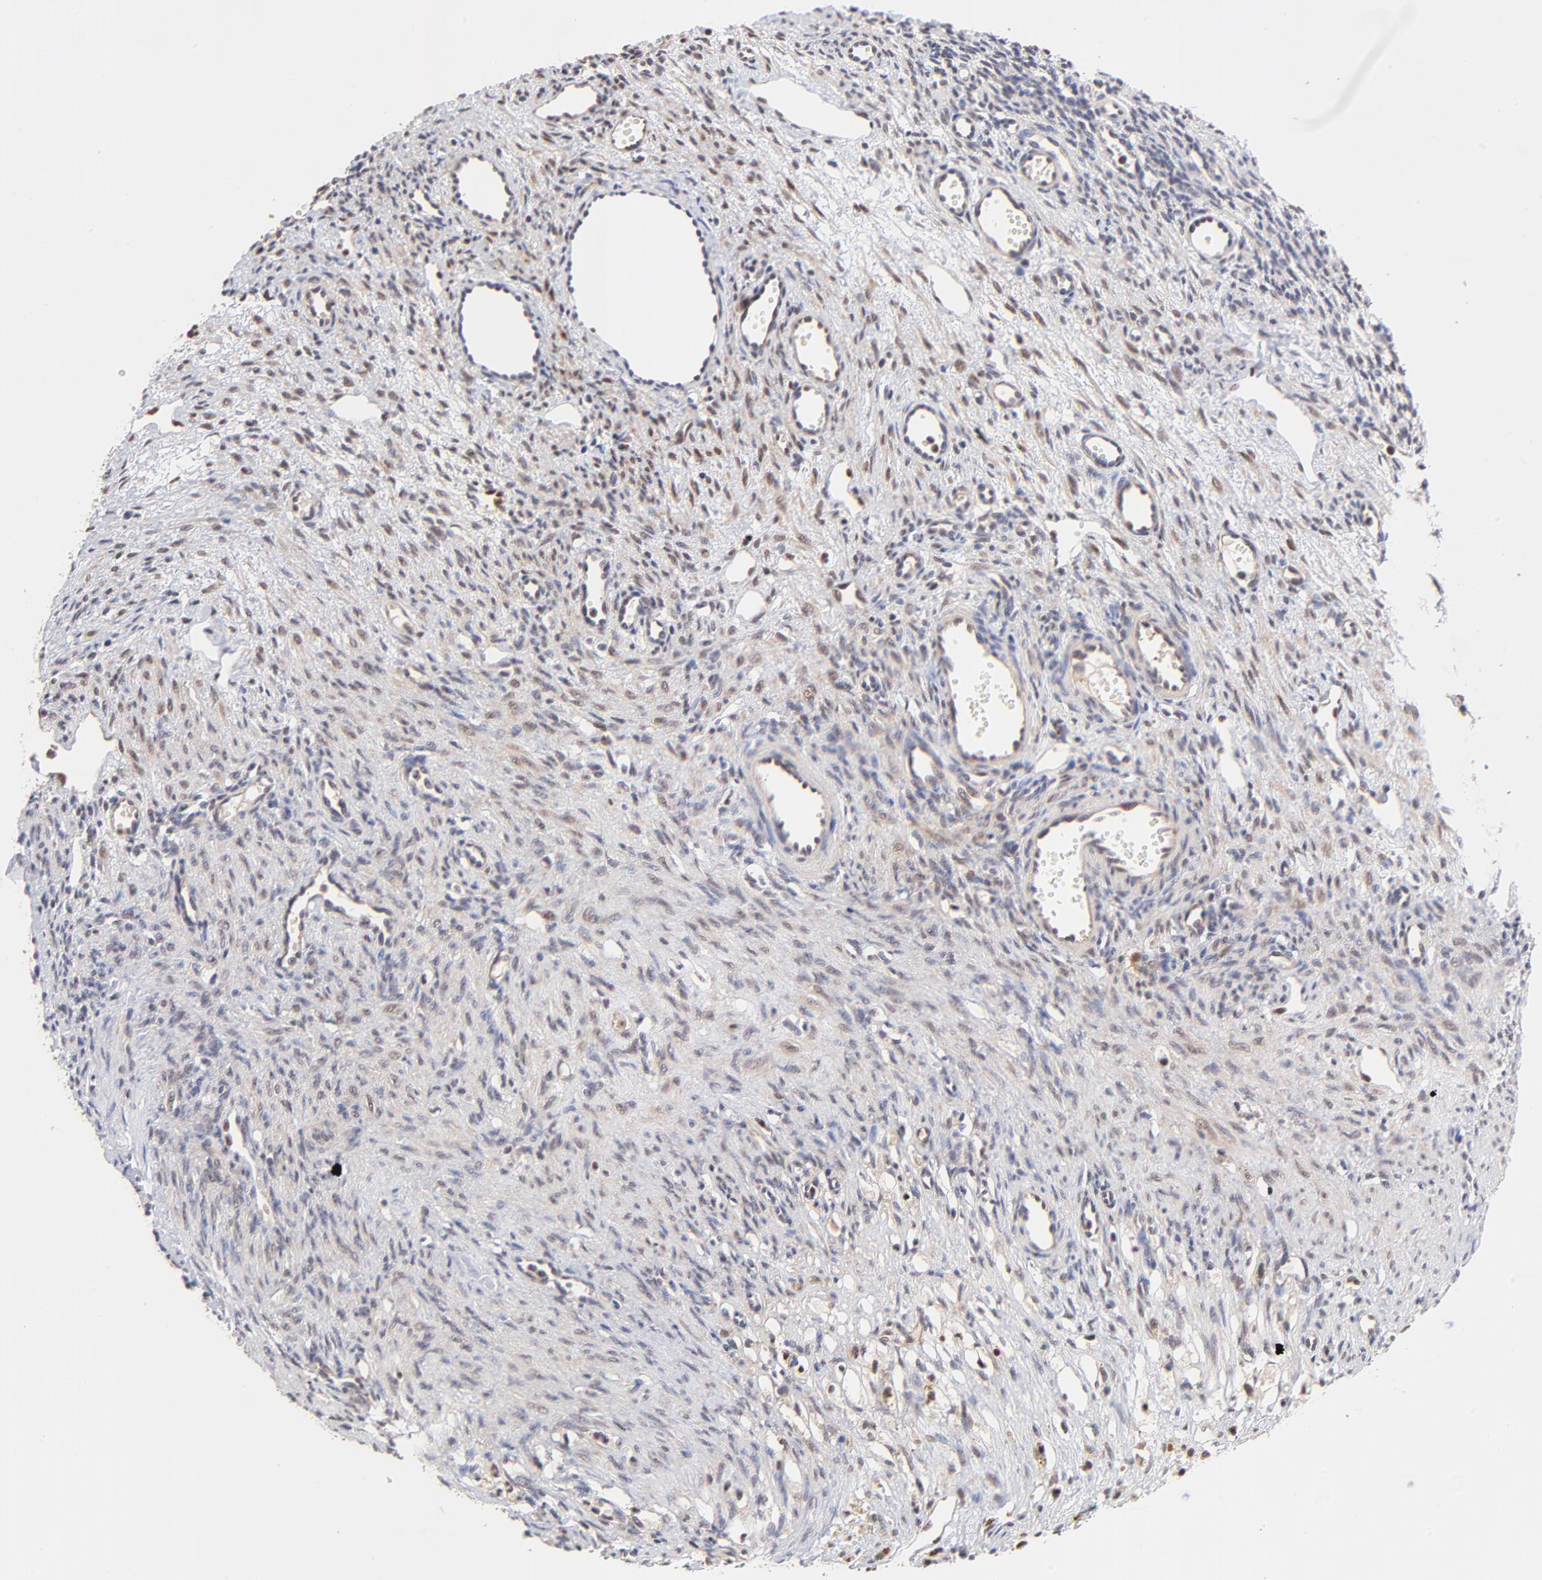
{"staining": {"intensity": "weak", "quantity": "<25%", "location": "nuclear"}, "tissue": "ovary", "cell_type": "Ovarian stroma cells", "image_type": "normal", "snomed": [{"axis": "morphology", "description": "Normal tissue, NOS"}, {"axis": "topography", "description": "Ovary"}], "caption": "This is an immunohistochemistry (IHC) micrograph of unremarkable human ovary. There is no staining in ovarian stroma cells.", "gene": "PSMC4", "patient": {"sex": "female", "age": 33}}